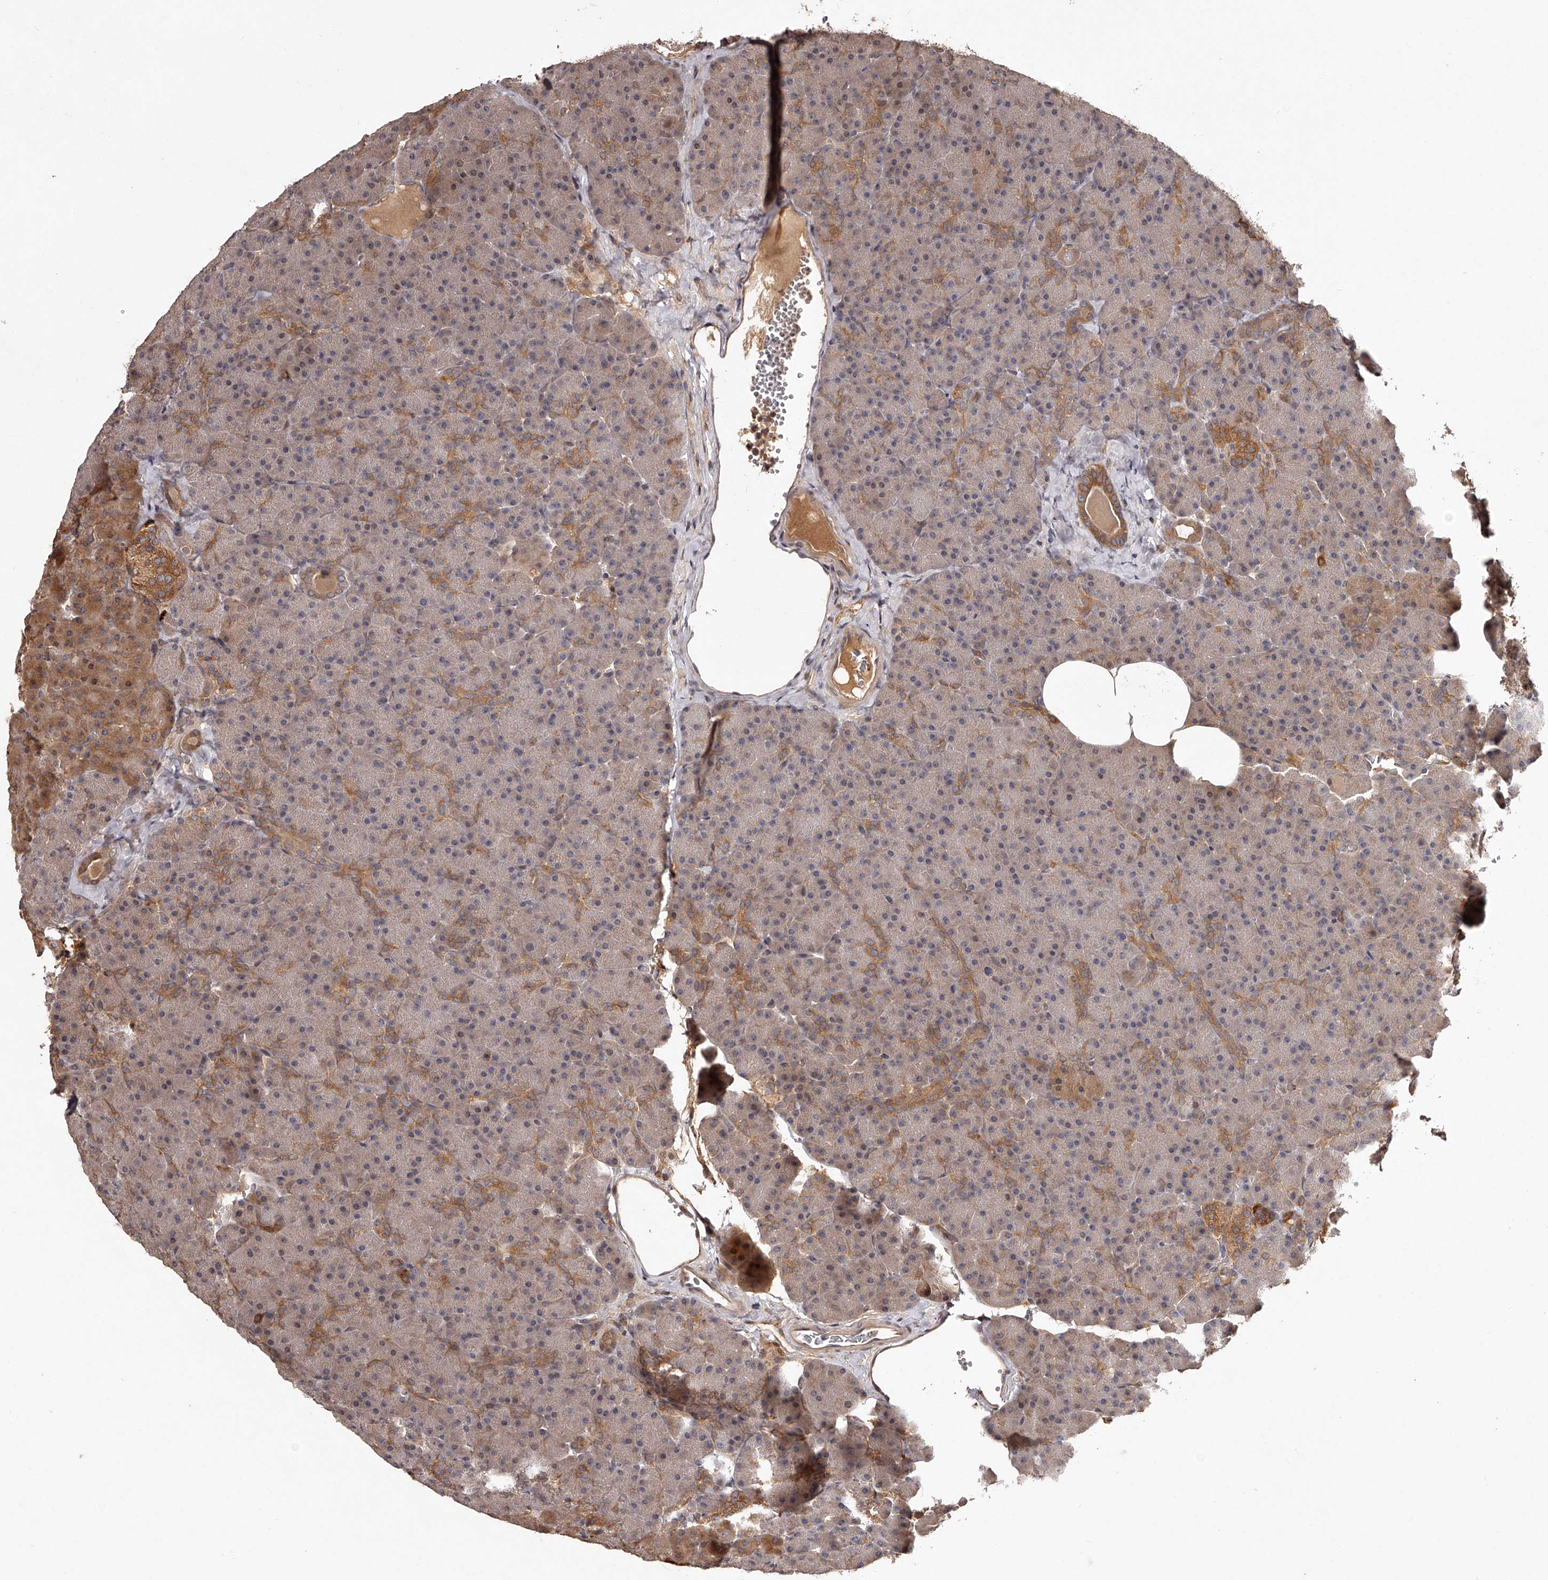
{"staining": {"intensity": "moderate", "quantity": "25%-75%", "location": "cytoplasmic/membranous"}, "tissue": "pancreas", "cell_type": "Exocrine glandular cells", "image_type": "normal", "snomed": [{"axis": "morphology", "description": "Normal tissue, NOS"}, {"axis": "morphology", "description": "Carcinoid, malignant, NOS"}, {"axis": "topography", "description": "Pancreas"}], "caption": "About 25%-75% of exocrine glandular cells in unremarkable human pancreas demonstrate moderate cytoplasmic/membranous protein positivity as visualized by brown immunohistochemical staining.", "gene": "CRYZL1", "patient": {"sex": "female", "age": 35}}